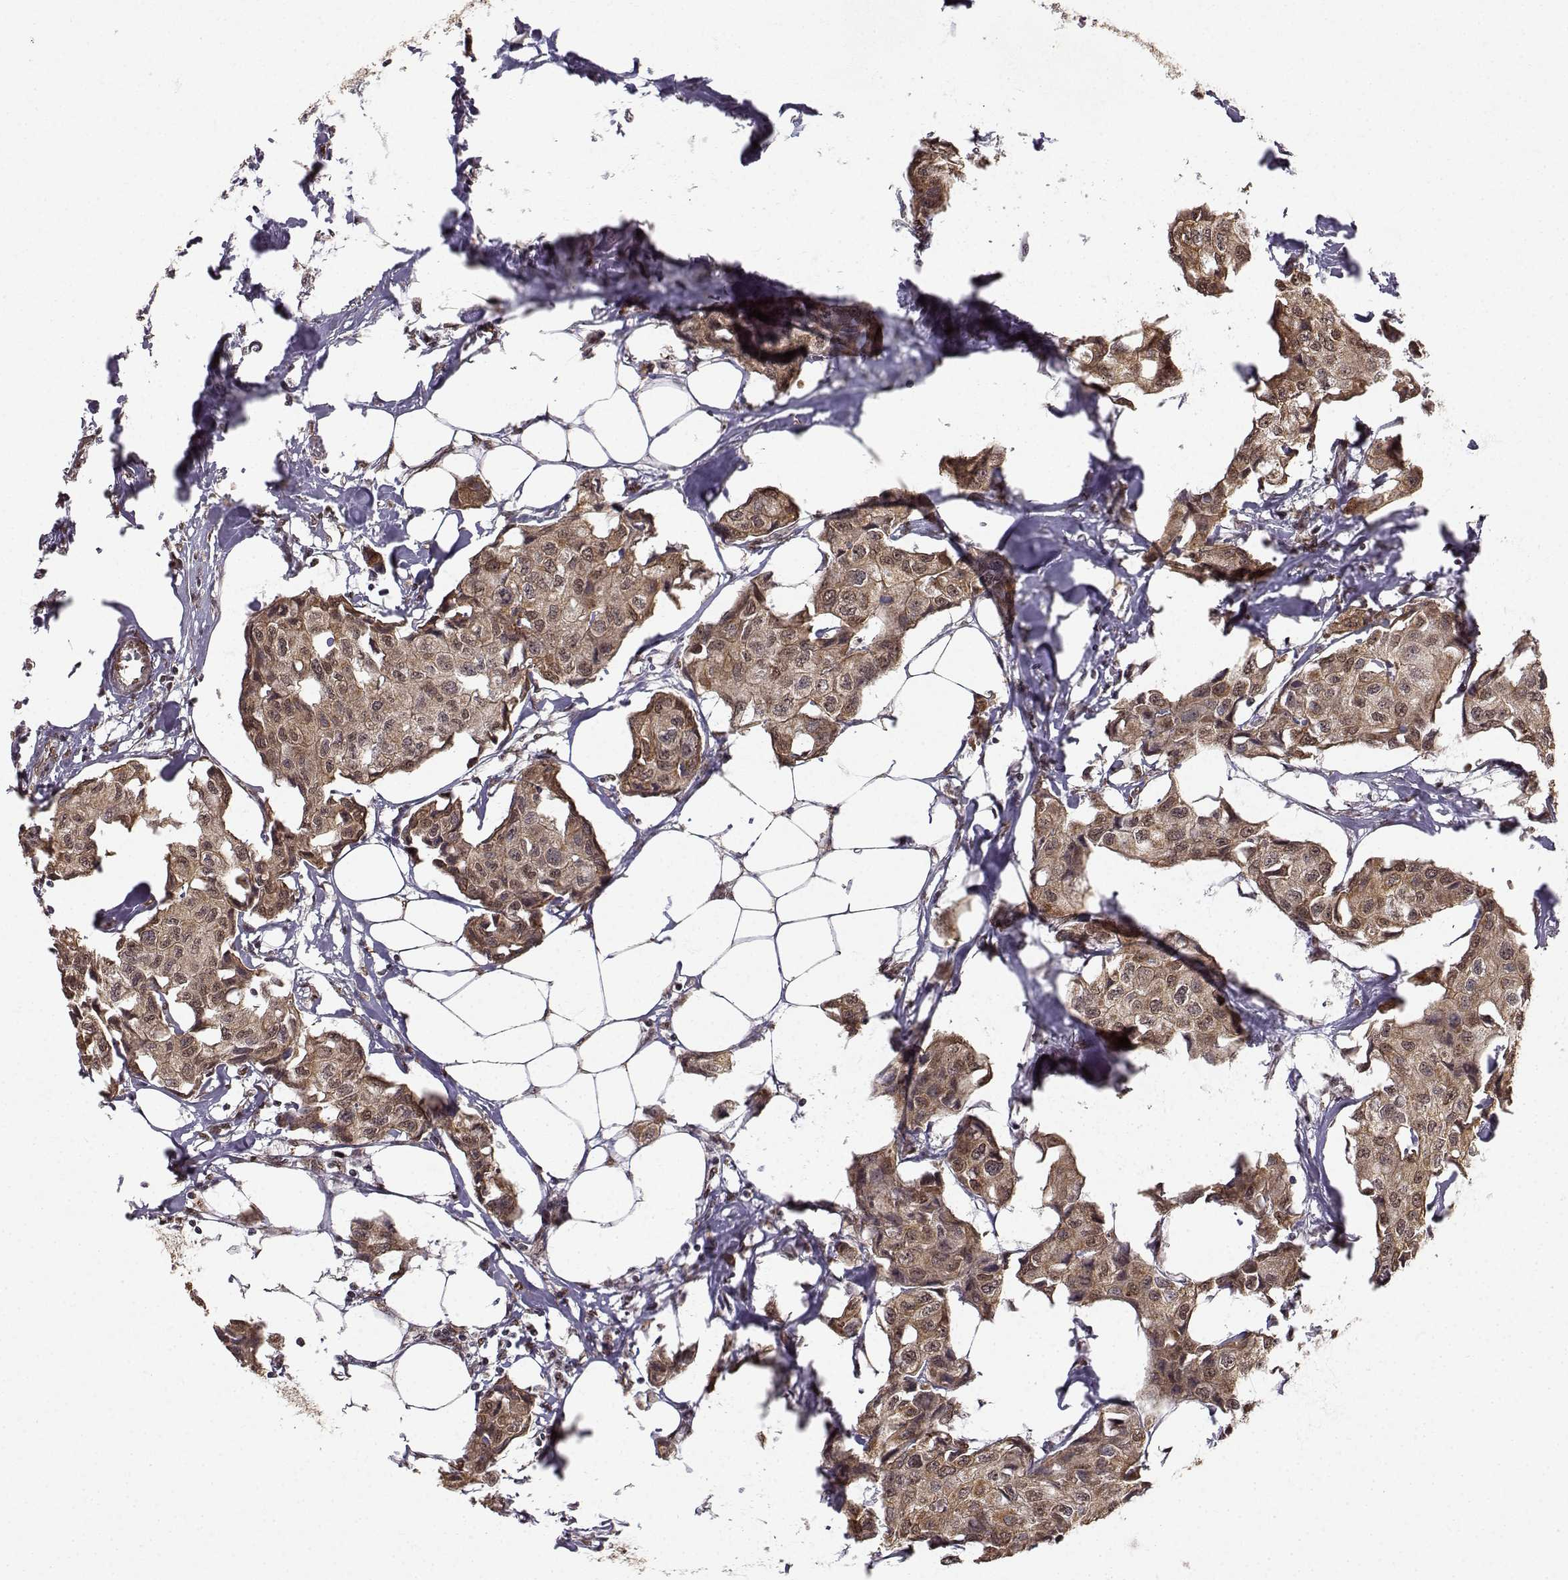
{"staining": {"intensity": "moderate", "quantity": ">75%", "location": "cytoplasmic/membranous"}, "tissue": "breast cancer", "cell_type": "Tumor cells", "image_type": "cancer", "snomed": [{"axis": "morphology", "description": "Duct carcinoma"}, {"axis": "topography", "description": "Breast"}], "caption": "Breast infiltrating ductal carcinoma stained with IHC shows moderate cytoplasmic/membranous expression in approximately >75% of tumor cells.", "gene": "APC", "patient": {"sex": "female", "age": 80}}